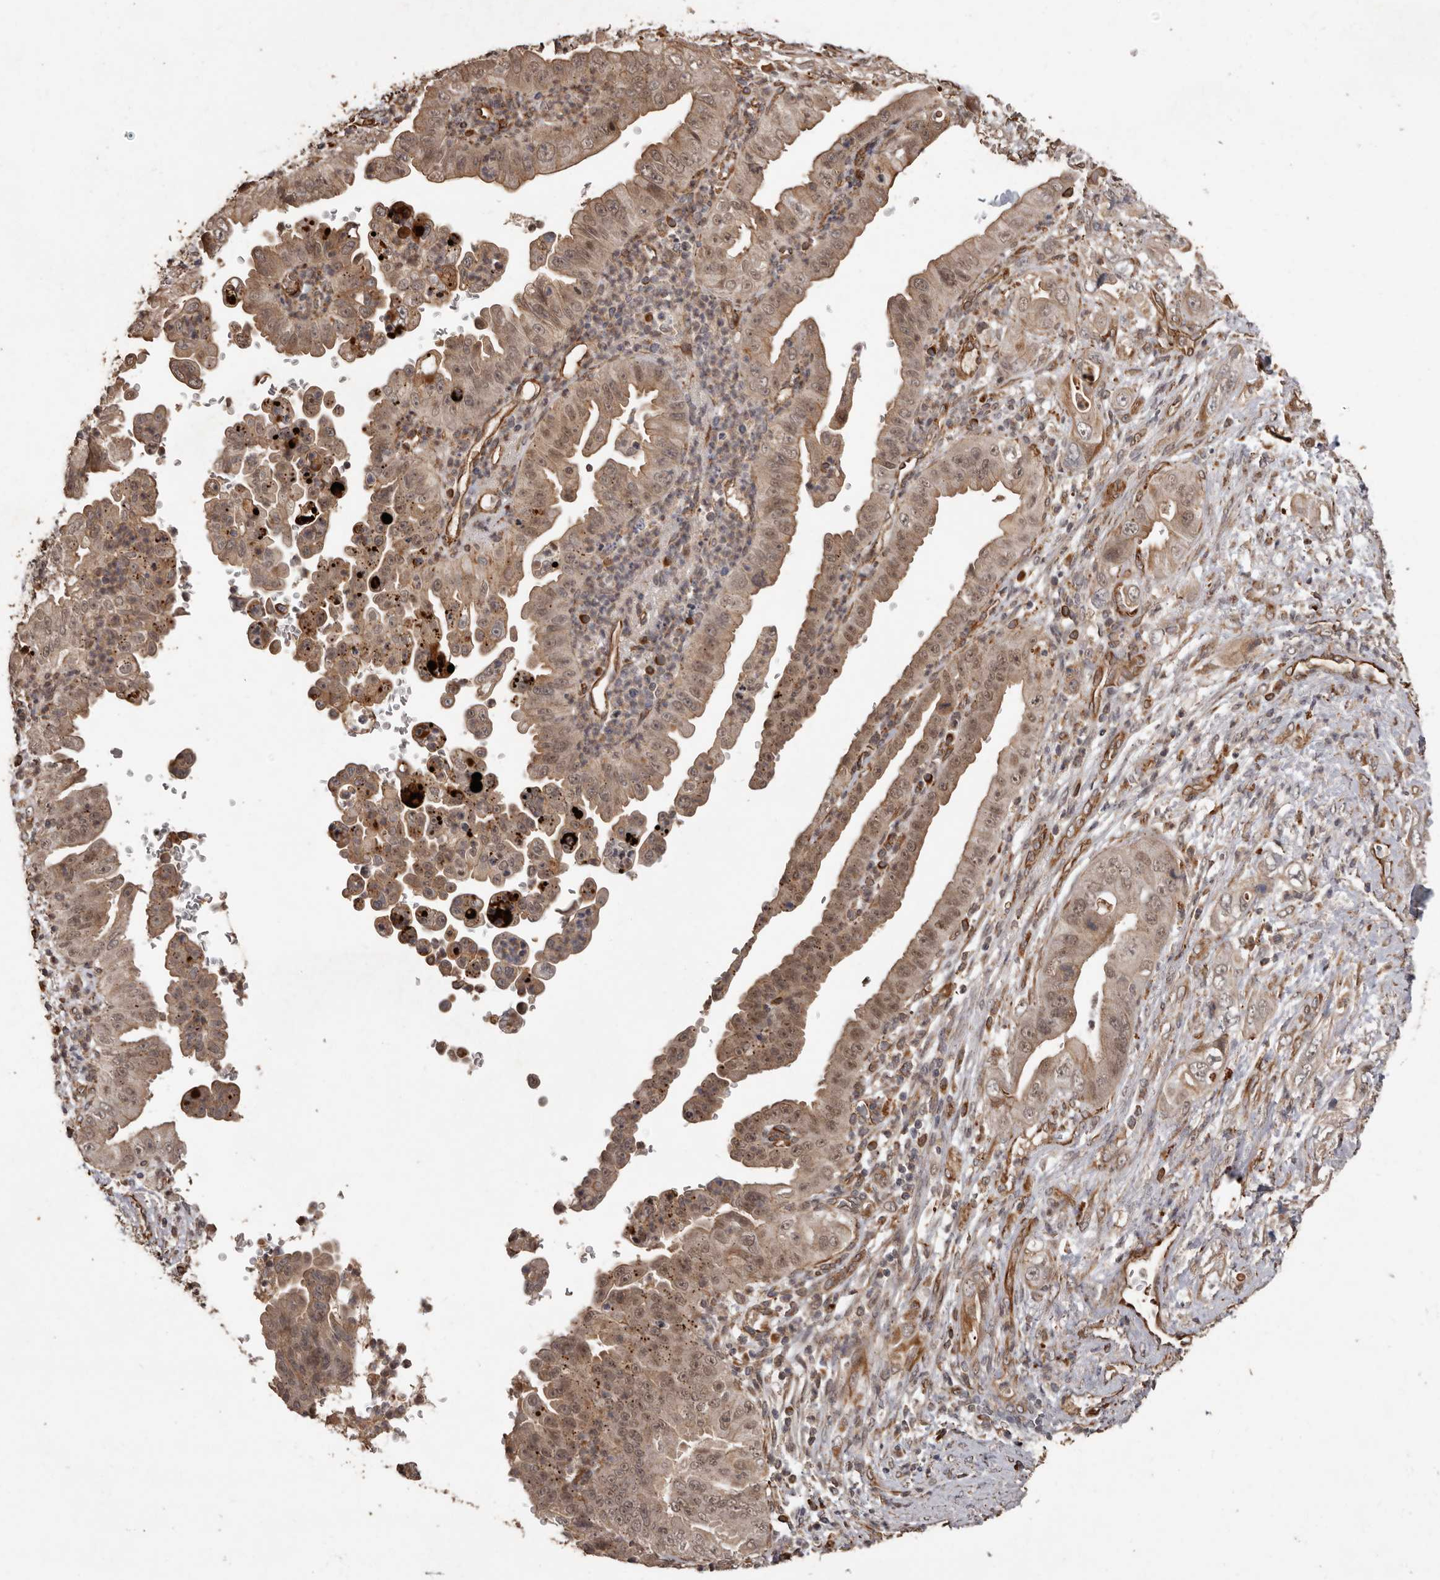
{"staining": {"intensity": "moderate", "quantity": ">75%", "location": "cytoplasmic/membranous,nuclear"}, "tissue": "pancreatic cancer", "cell_type": "Tumor cells", "image_type": "cancer", "snomed": [{"axis": "morphology", "description": "Adenocarcinoma, NOS"}, {"axis": "topography", "description": "Pancreas"}], "caption": "Brown immunohistochemical staining in human adenocarcinoma (pancreatic) displays moderate cytoplasmic/membranous and nuclear staining in about >75% of tumor cells.", "gene": "BRAT1", "patient": {"sex": "female", "age": 78}}